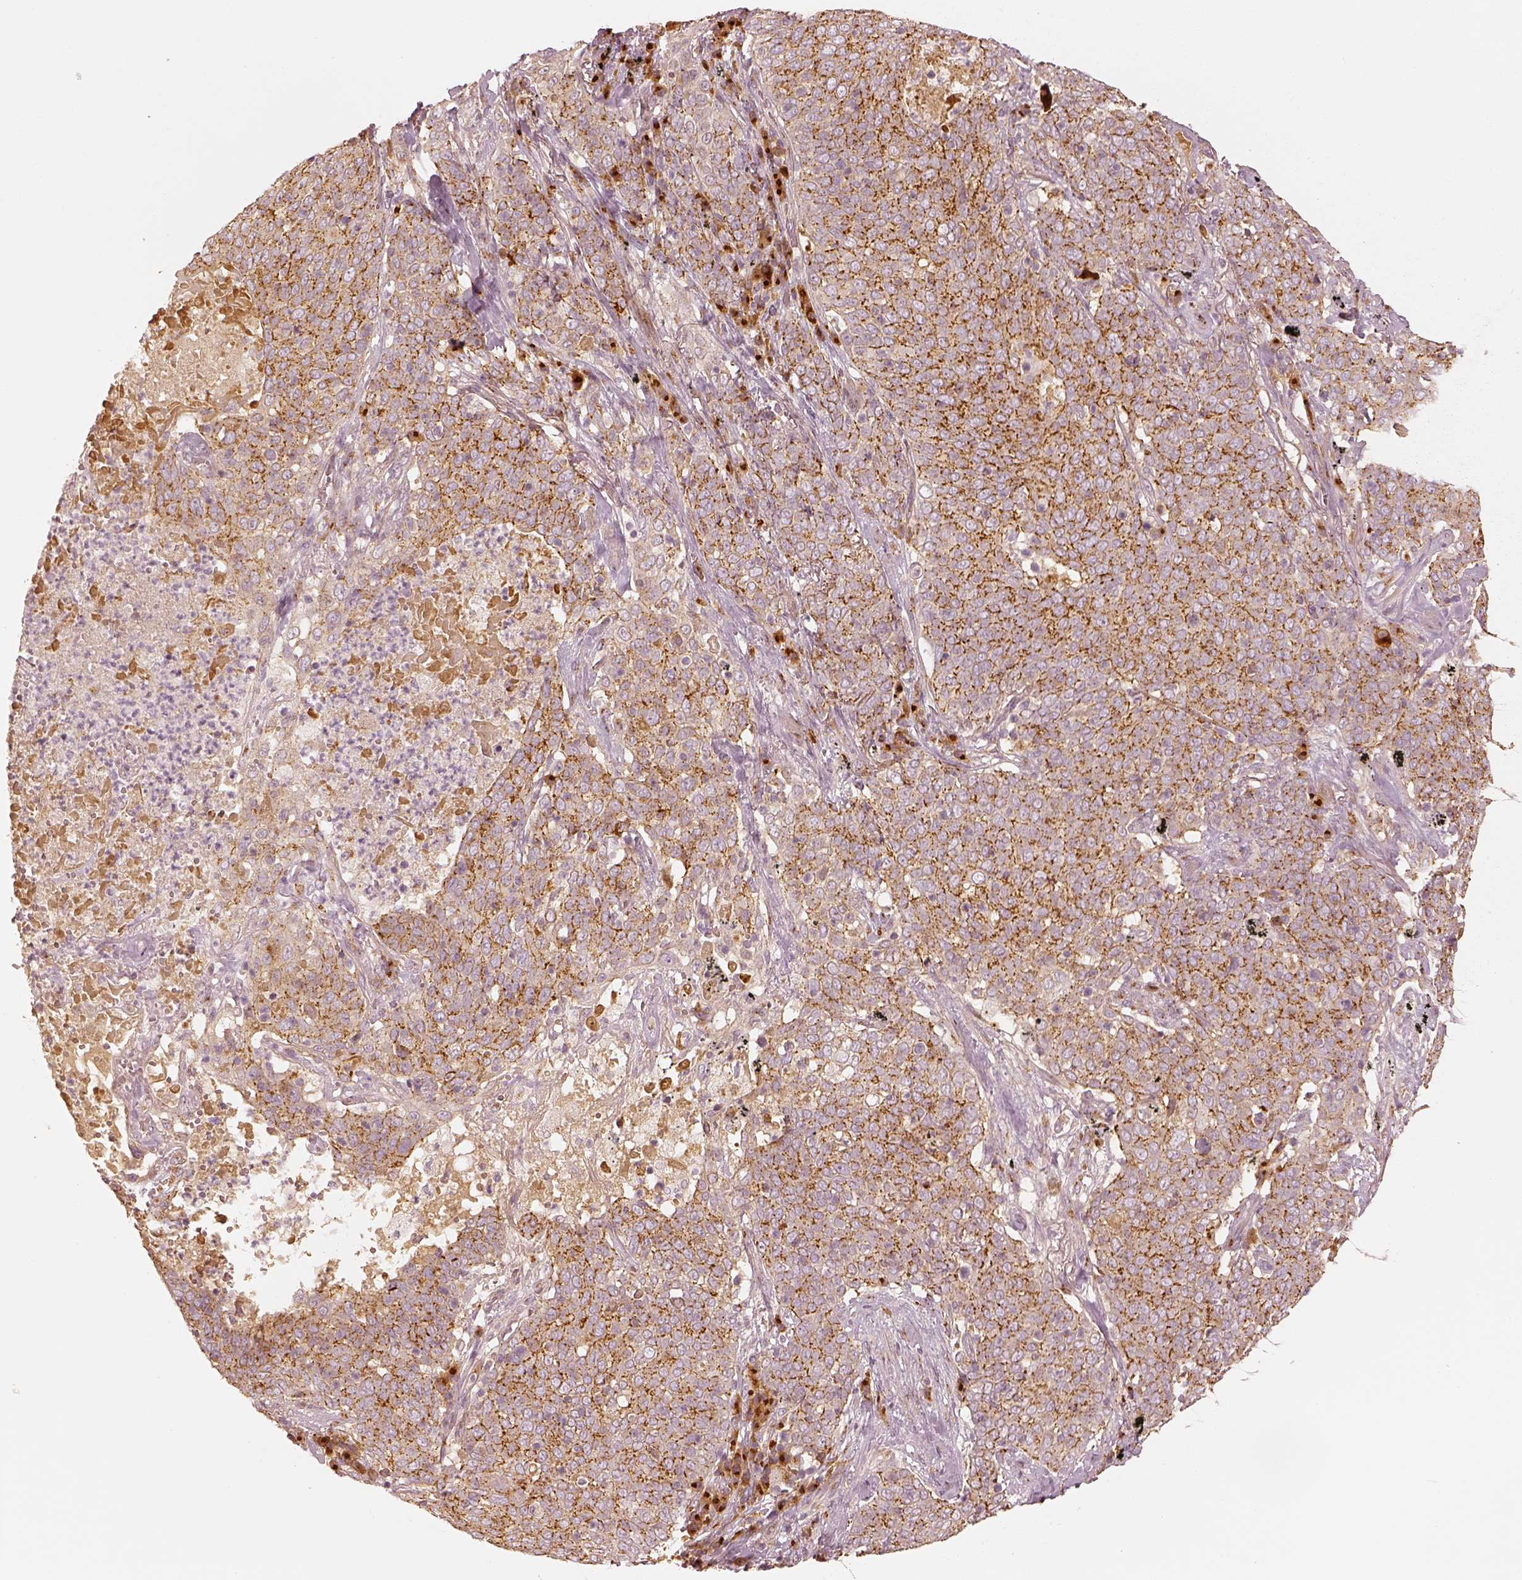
{"staining": {"intensity": "strong", "quantity": ">75%", "location": "cytoplasmic/membranous"}, "tissue": "lung cancer", "cell_type": "Tumor cells", "image_type": "cancer", "snomed": [{"axis": "morphology", "description": "Squamous cell carcinoma, NOS"}, {"axis": "topography", "description": "Lung"}], "caption": "High-power microscopy captured an immunohistochemistry (IHC) image of lung cancer, revealing strong cytoplasmic/membranous expression in about >75% of tumor cells.", "gene": "GORASP2", "patient": {"sex": "male", "age": 82}}